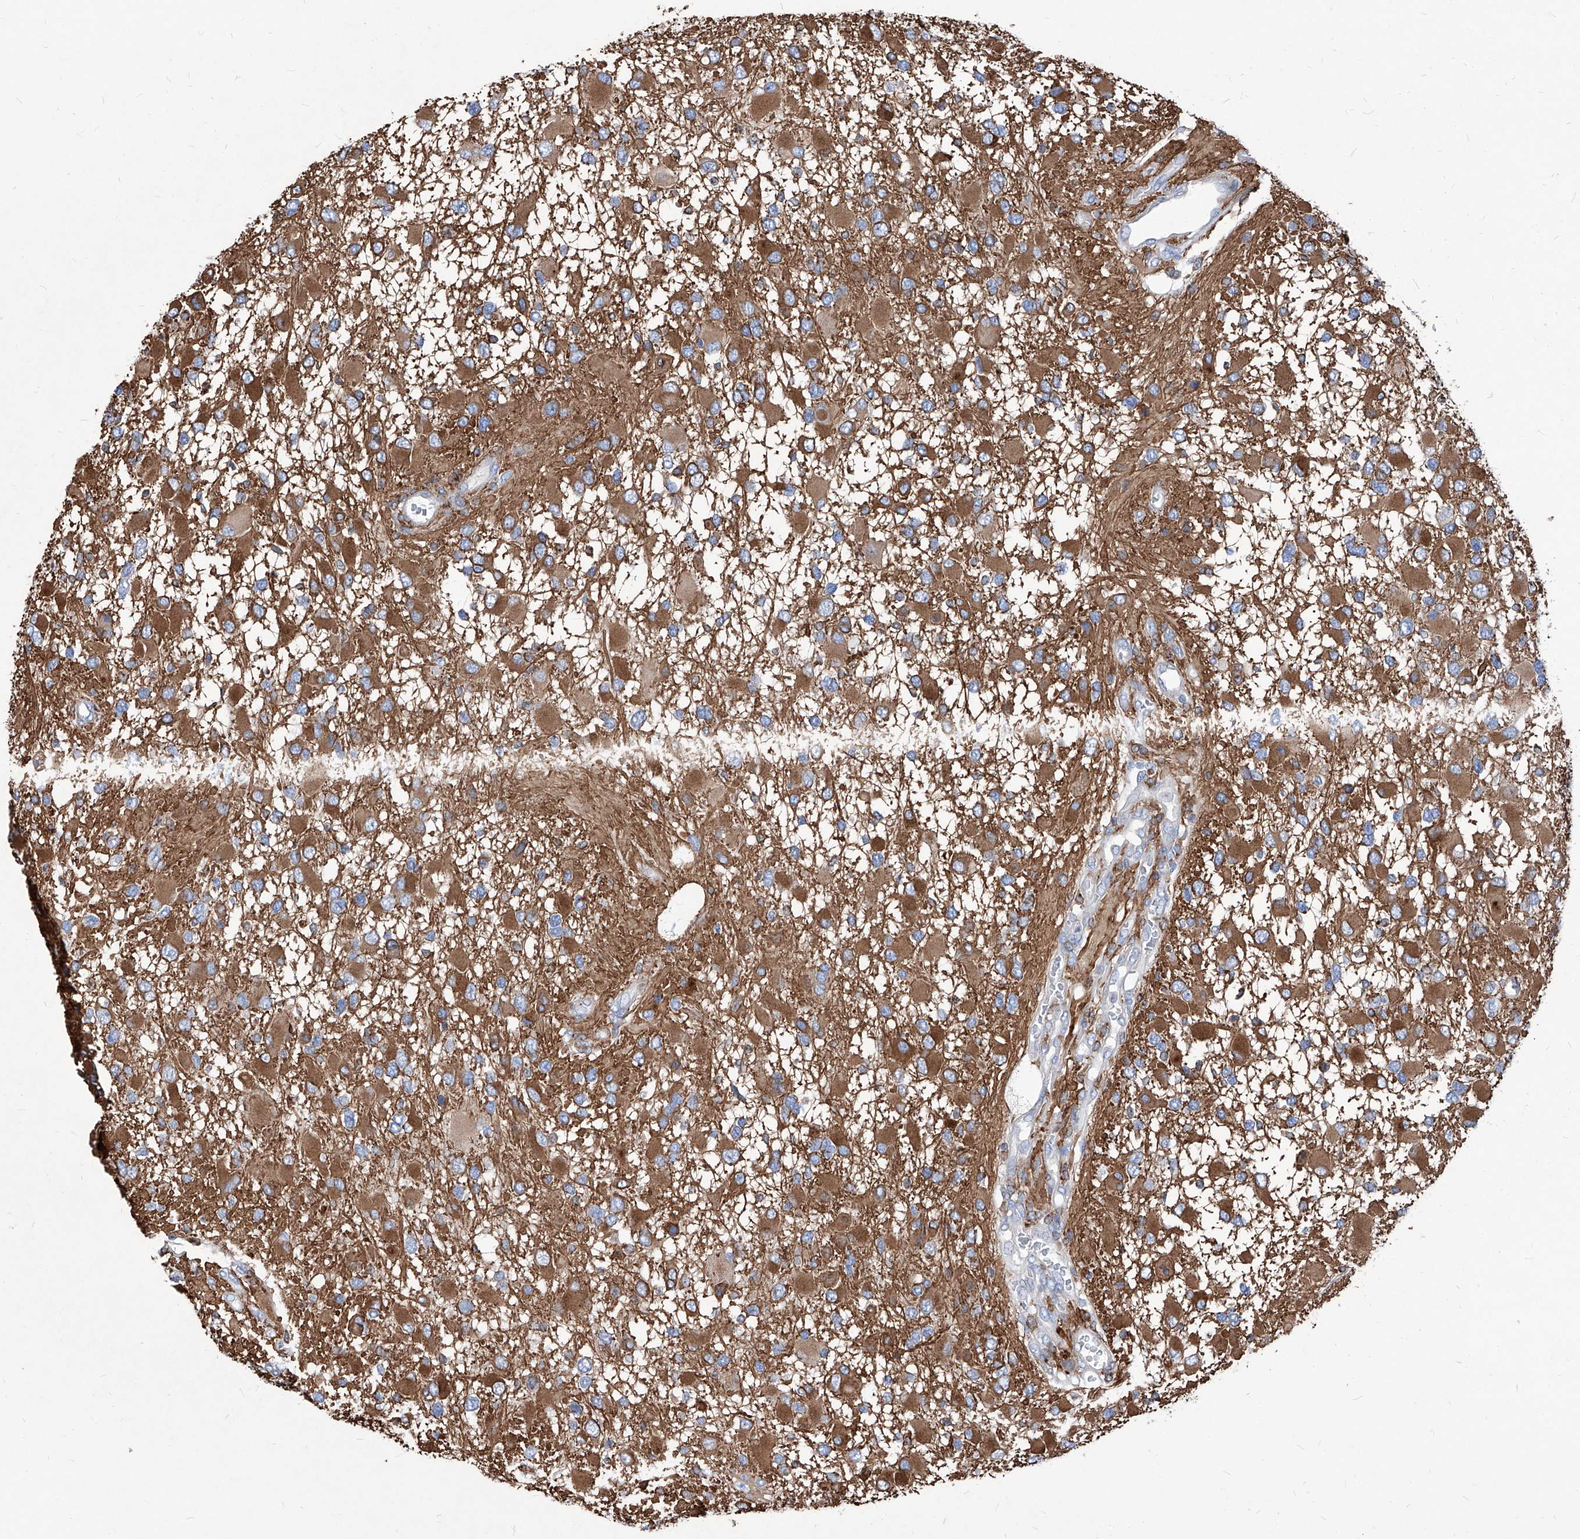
{"staining": {"intensity": "moderate", "quantity": ">75%", "location": "cytoplasmic/membranous"}, "tissue": "glioma", "cell_type": "Tumor cells", "image_type": "cancer", "snomed": [{"axis": "morphology", "description": "Glioma, malignant, High grade"}, {"axis": "topography", "description": "Brain"}], "caption": "The immunohistochemical stain shows moderate cytoplasmic/membranous expression in tumor cells of malignant glioma (high-grade) tissue. (Brightfield microscopy of DAB IHC at high magnification).", "gene": "UBOX5", "patient": {"sex": "male", "age": 53}}